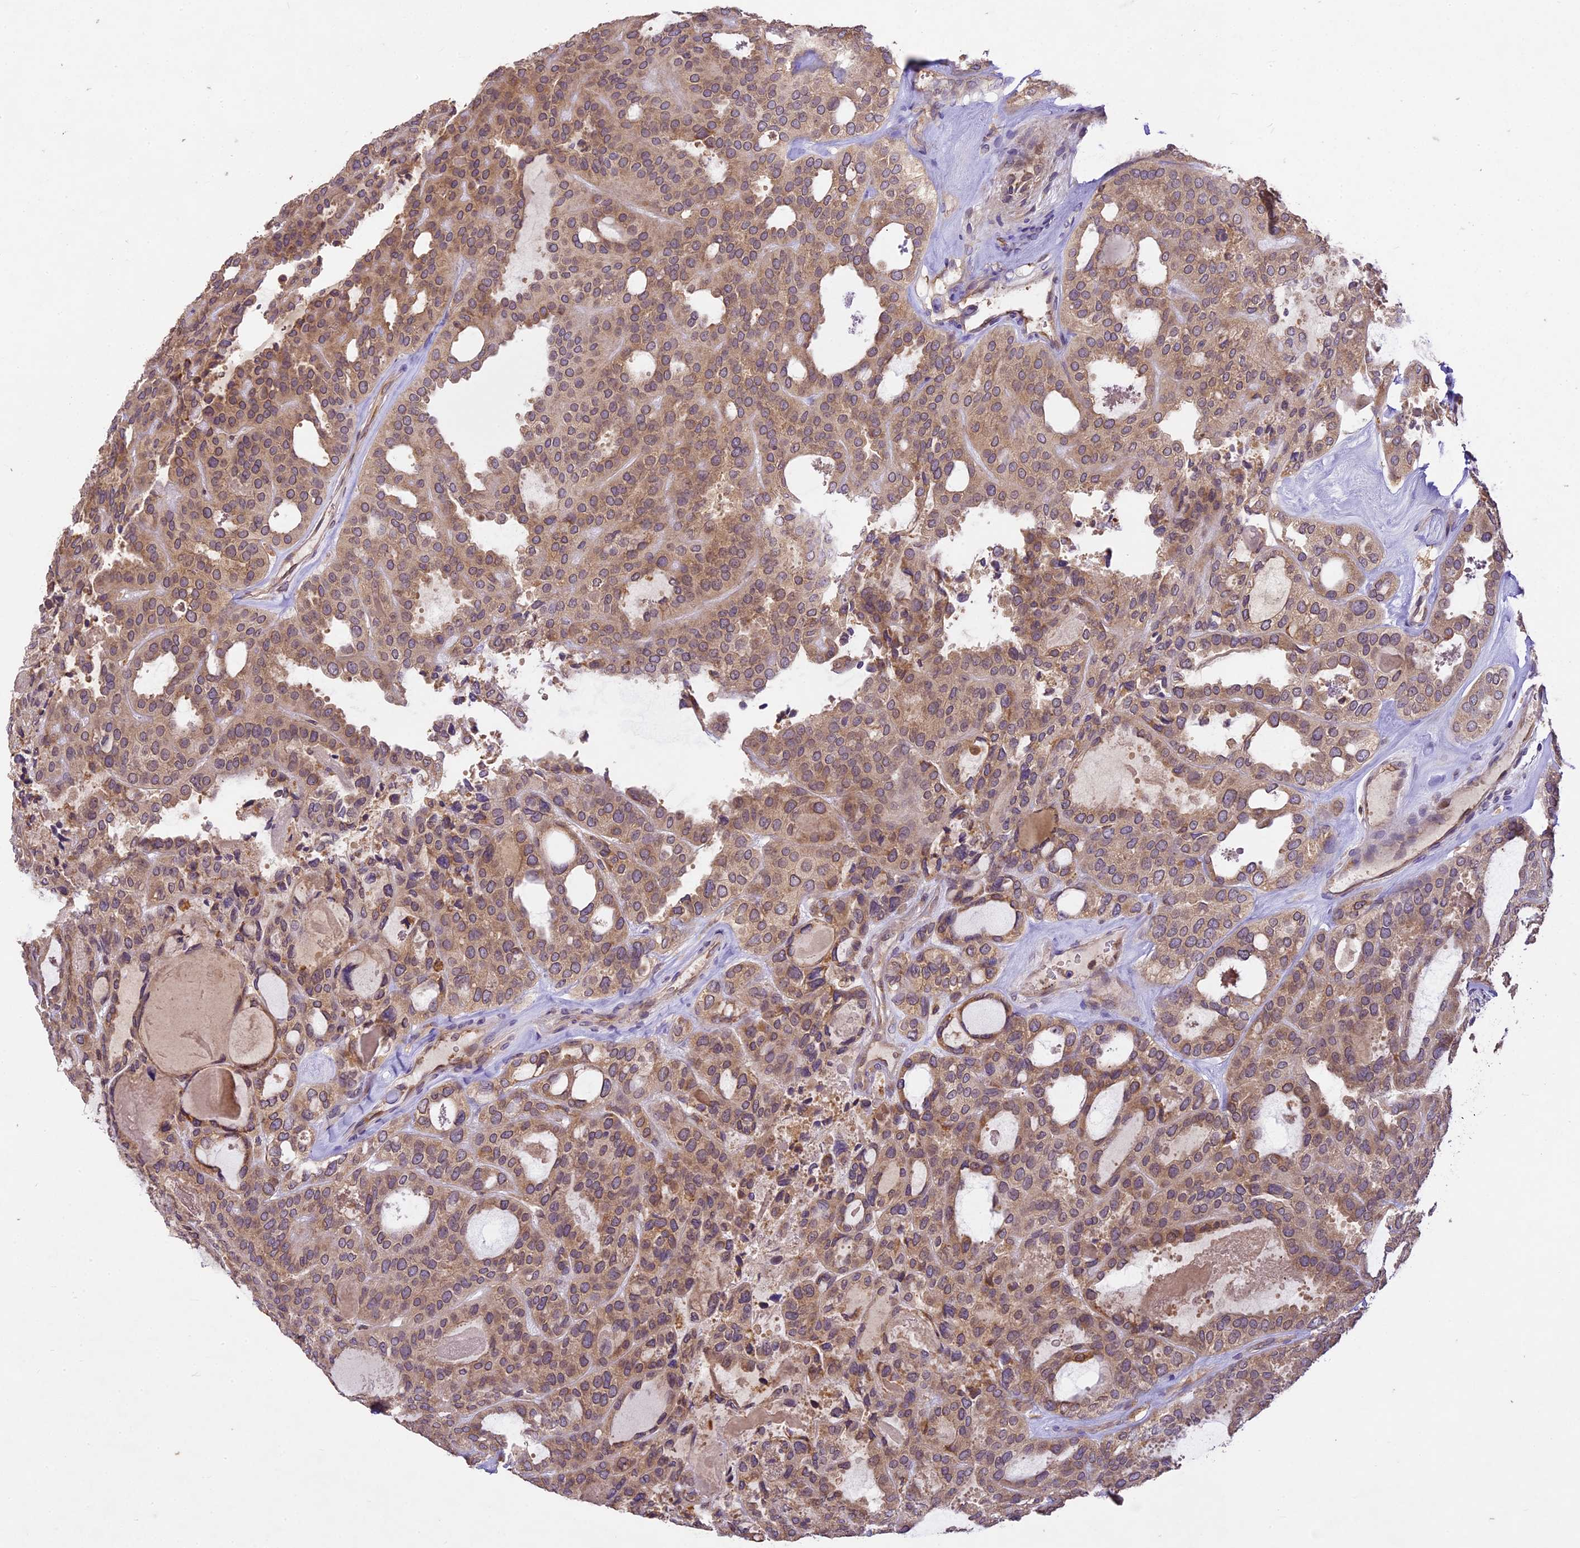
{"staining": {"intensity": "moderate", "quantity": ">75%", "location": "cytoplasmic/membranous"}, "tissue": "thyroid cancer", "cell_type": "Tumor cells", "image_type": "cancer", "snomed": [{"axis": "morphology", "description": "Follicular adenoma carcinoma, NOS"}, {"axis": "topography", "description": "Thyroid gland"}], "caption": "Thyroid cancer (follicular adenoma carcinoma) stained for a protein (brown) exhibits moderate cytoplasmic/membranous positive positivity in about >75% of tumor cells.", "gene": "BRAP", "patient": {"sex": "male", "age": 75}}